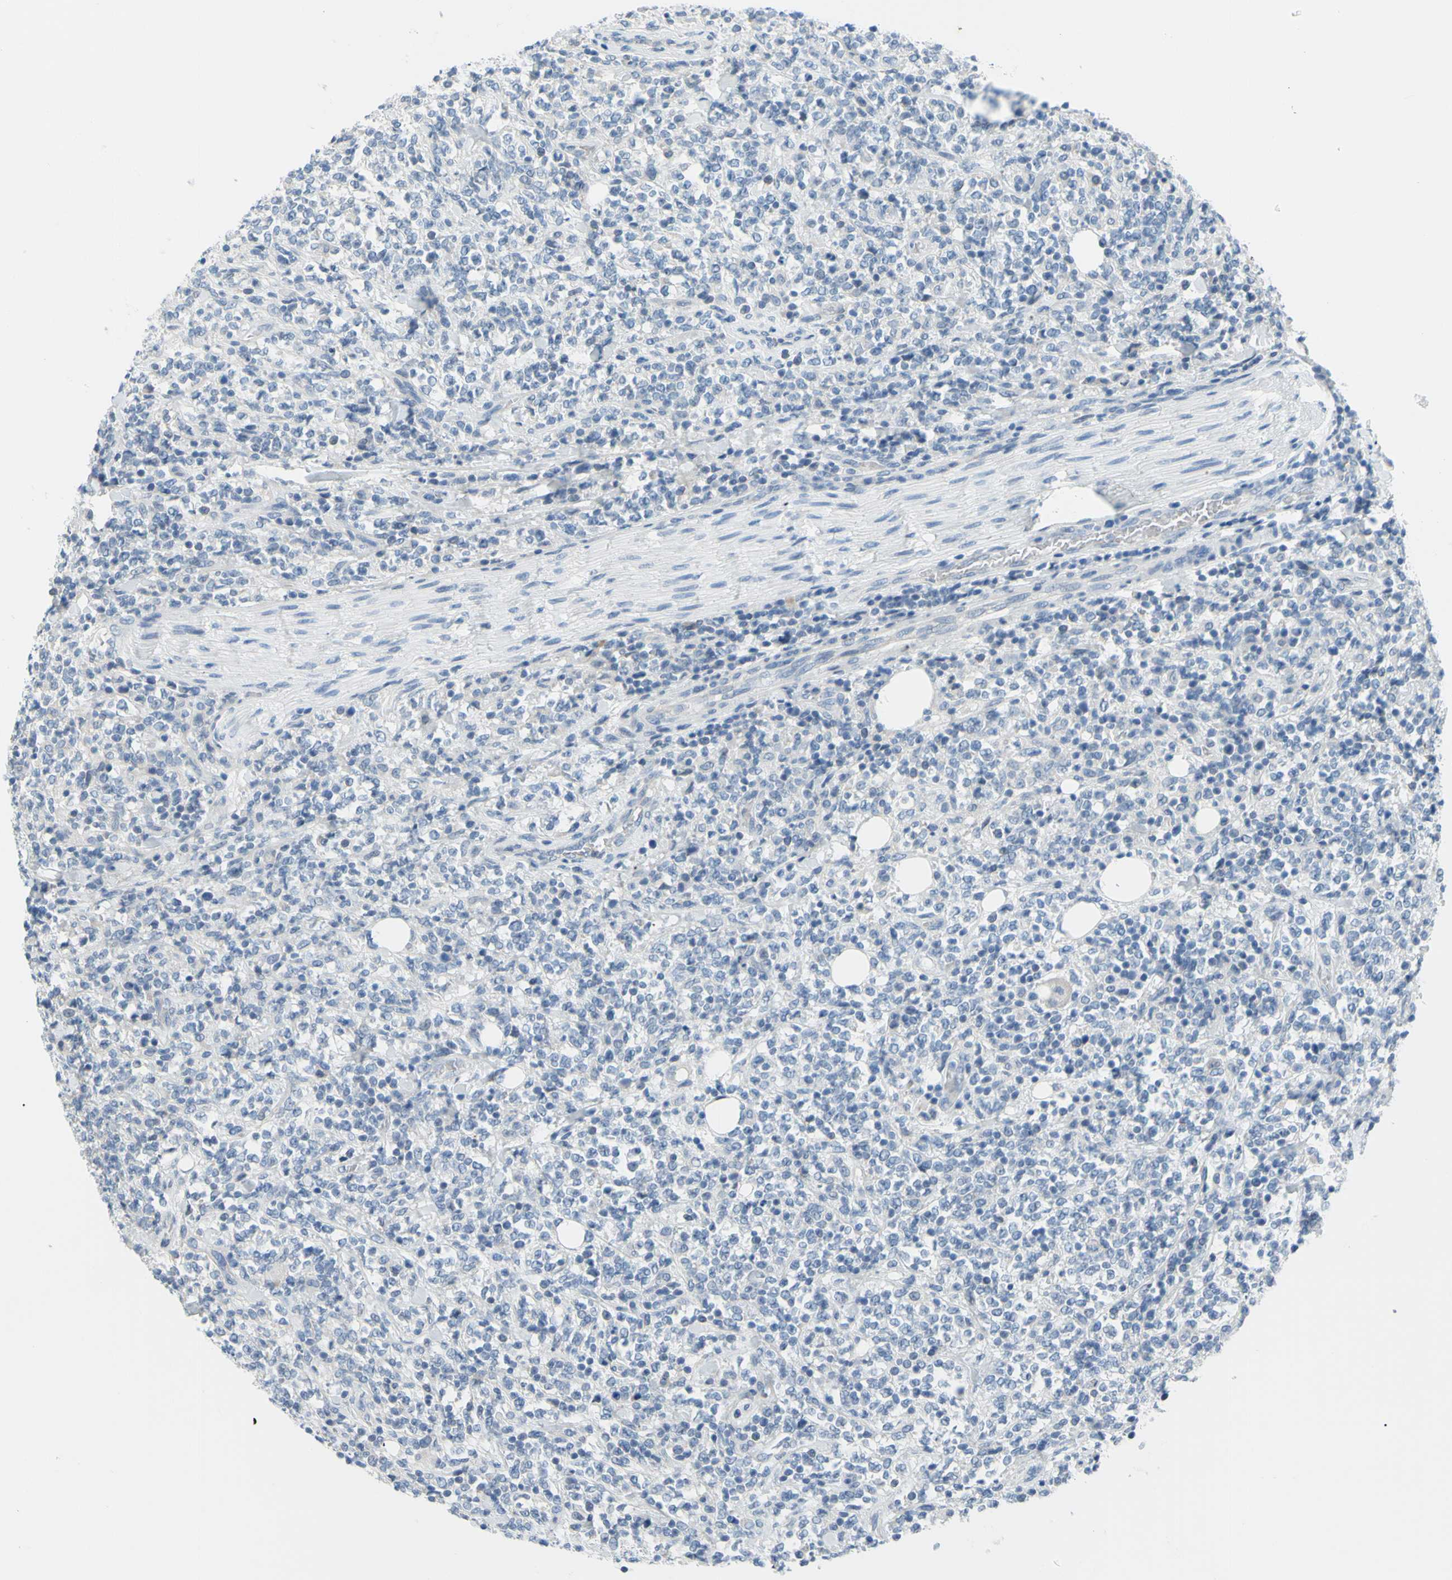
{"staining": {"intensity": "negative", "quantity": "none", "location": "none"}, "tissue": "lymphoma", "cell_type": "Tumor cells", "image_type": "cancer", "snomed": [{"axis": "morphology", "description": "Malignant lymphoma, non-Hodgkin's type, High grade"}, {"axis": "topography", "description": "Soft tissue"}], "caption": "Tumor cells show no significant protein staining in malignant lymphoma, non-Hodgkin's type (high-grade).", "gene": "DCT", "patient": {"sex": "male", "age": 18}}